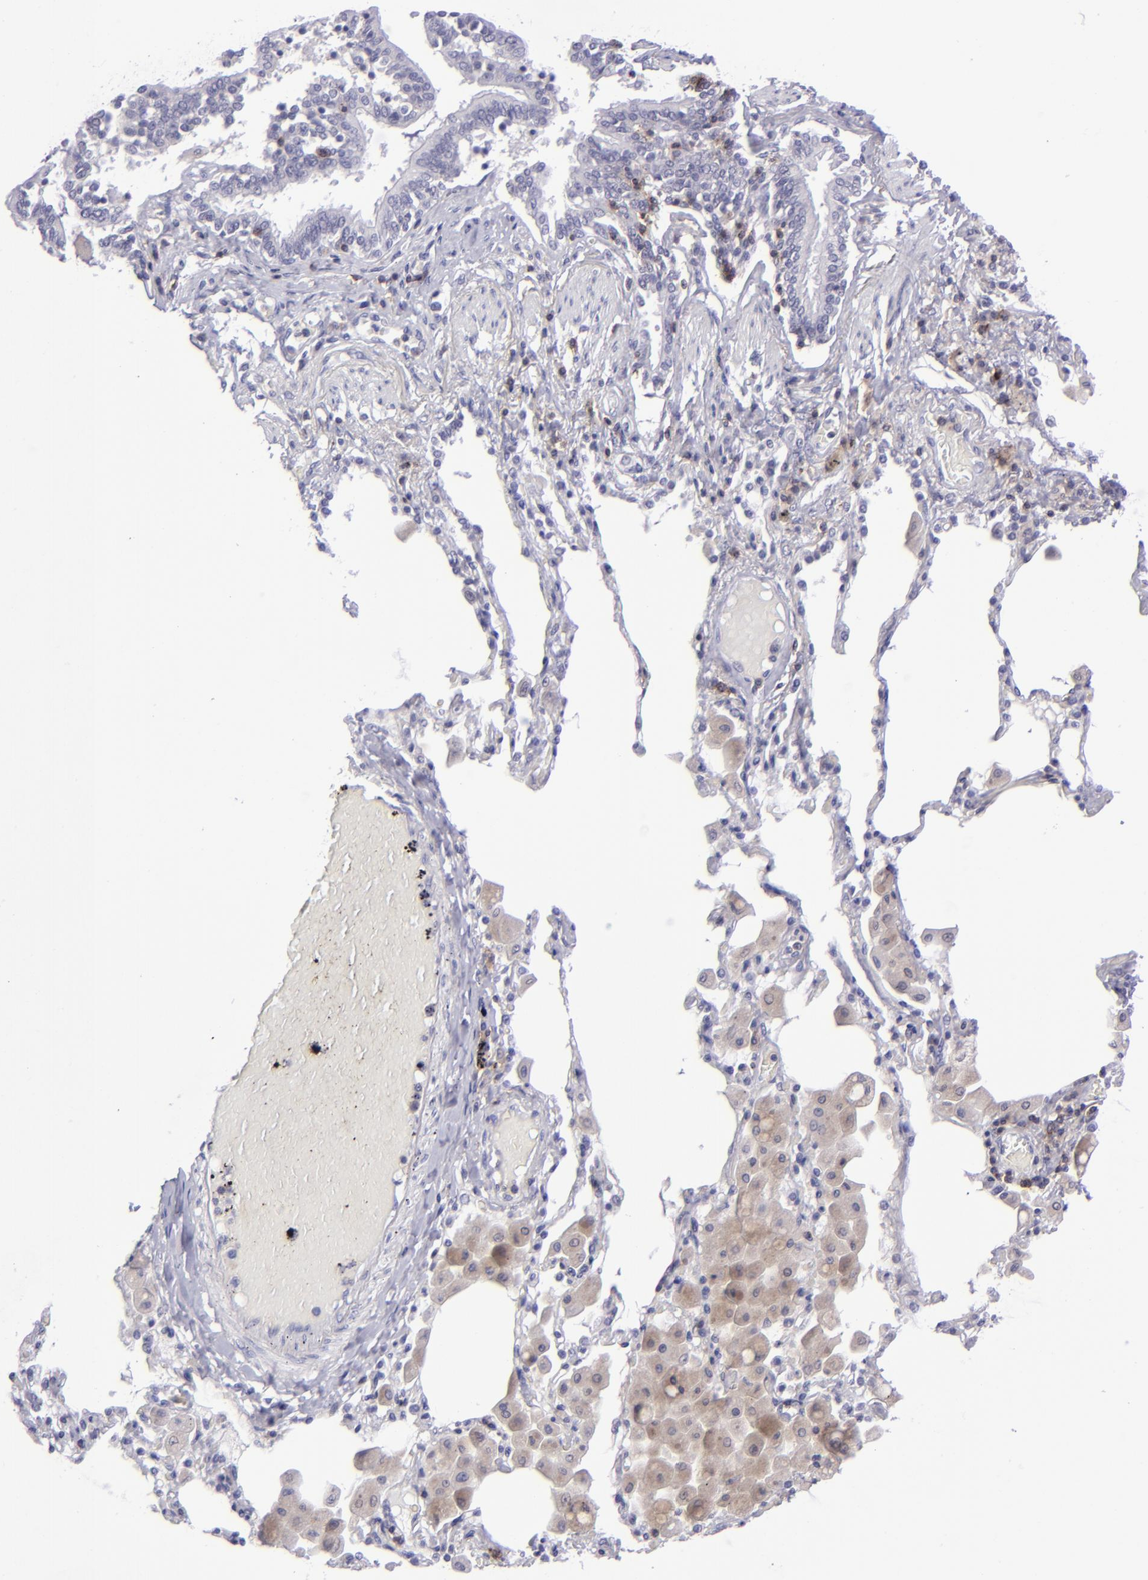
{"staining": {"intensity": "negative", "quantity": "none", "location": "none"}, "tissue": "bronchus", "cell_type": "Respiratory epithelial cells", "image_type": "normal", "snomed": [{"axis": "morphology", "description": "Normal tissue, NOS"}, {"axis": "morphology", "description": "Squamous cell carcinoma, NOS"}, {"axis": "topography", "description": "Bronchus"}, {"axis": "topography", "description": "Lung"}], "caption": "The histopathology image reveals no staining of respiratory epithelial cells in benign bronchus.", "gene": "CD48", "patient": {"sex": "female", "age": 47}}